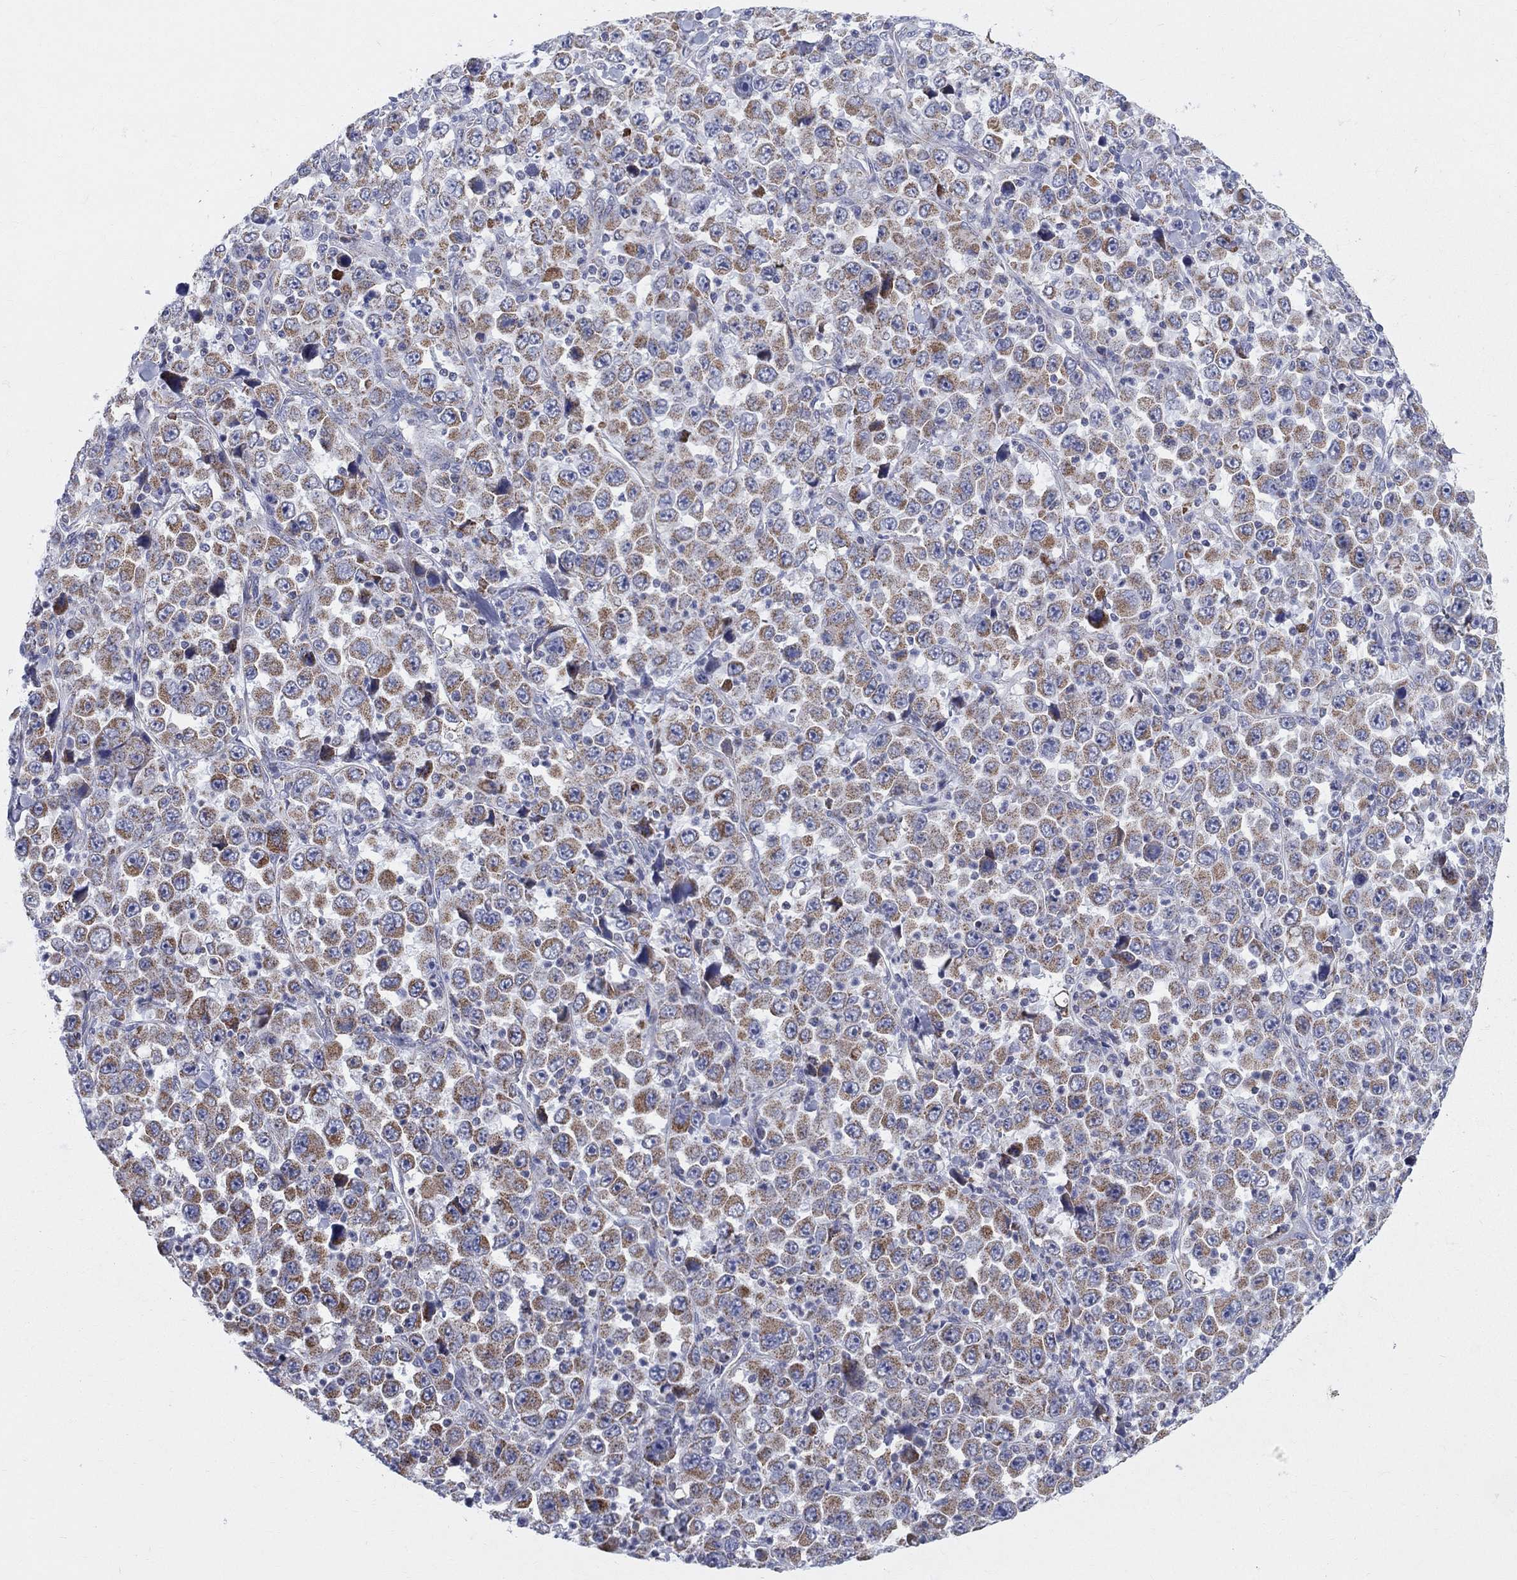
{"staining": {"intensity": "moderate", "quantity": ">75%", "location": "cytoplasmic/membranous"}, "tissue": "stomach cancer", "cell_type": "Tumor cells", "image_type": "cancer", "snomed": [{"axis": "morphology", "description": "Normal tissue, NOS"}, {"axis": "morphology", "description": "Adenocarcinoma, NOS"}, {"axis": "topography", "description": "Stomach, upper"}, {"axis": "topography", "description": "Stomach"}], "caption": "A photomicrograph of human stomach cancer (adenocarcinoma) stained for a protein reveals moderate cytoplasmic/membranous brown staining in tumor cells.", "gene": "KISS1R", "patient": {"sex": "male", "age": 59}}